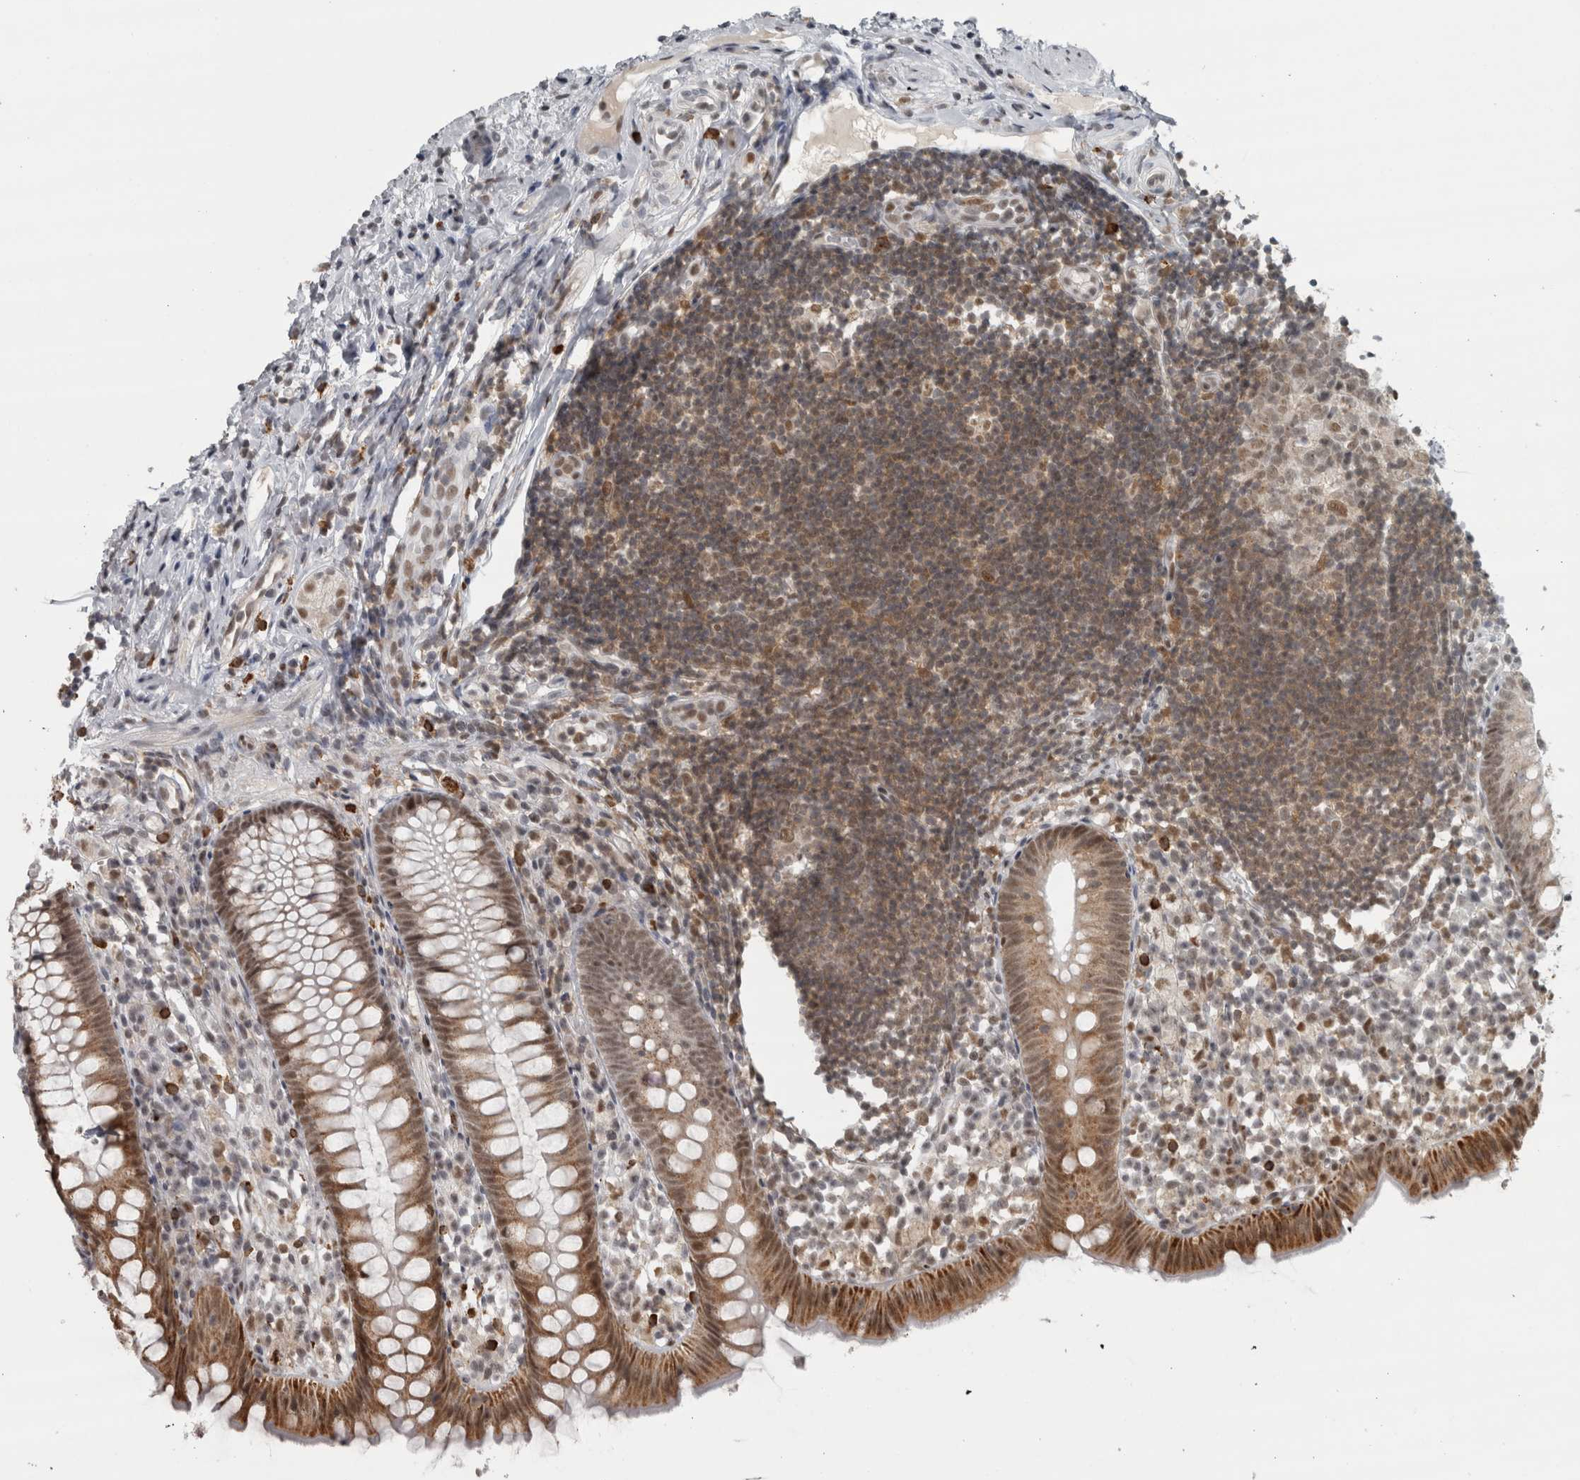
{"staining": {"intensity": "strong", "quantity": ">75%", "location": "cytoplasmic/membranous"}, "tissue": "appendix", "cell_type": "Glandular cells", "image_type": "normal", "snomed": [{"axis": "morphology", "description": "Normal tissue, NOS"}, {"axis": "topography", "description": "Appendix"}], "caption": "DAB immunohistochemical staining of normal appendix shows strong cytoplasmic/membranous protein expression in about >75% of glandular cells.", "gene": "MICU3", "patient": {"sex": "female", "age": 20}}